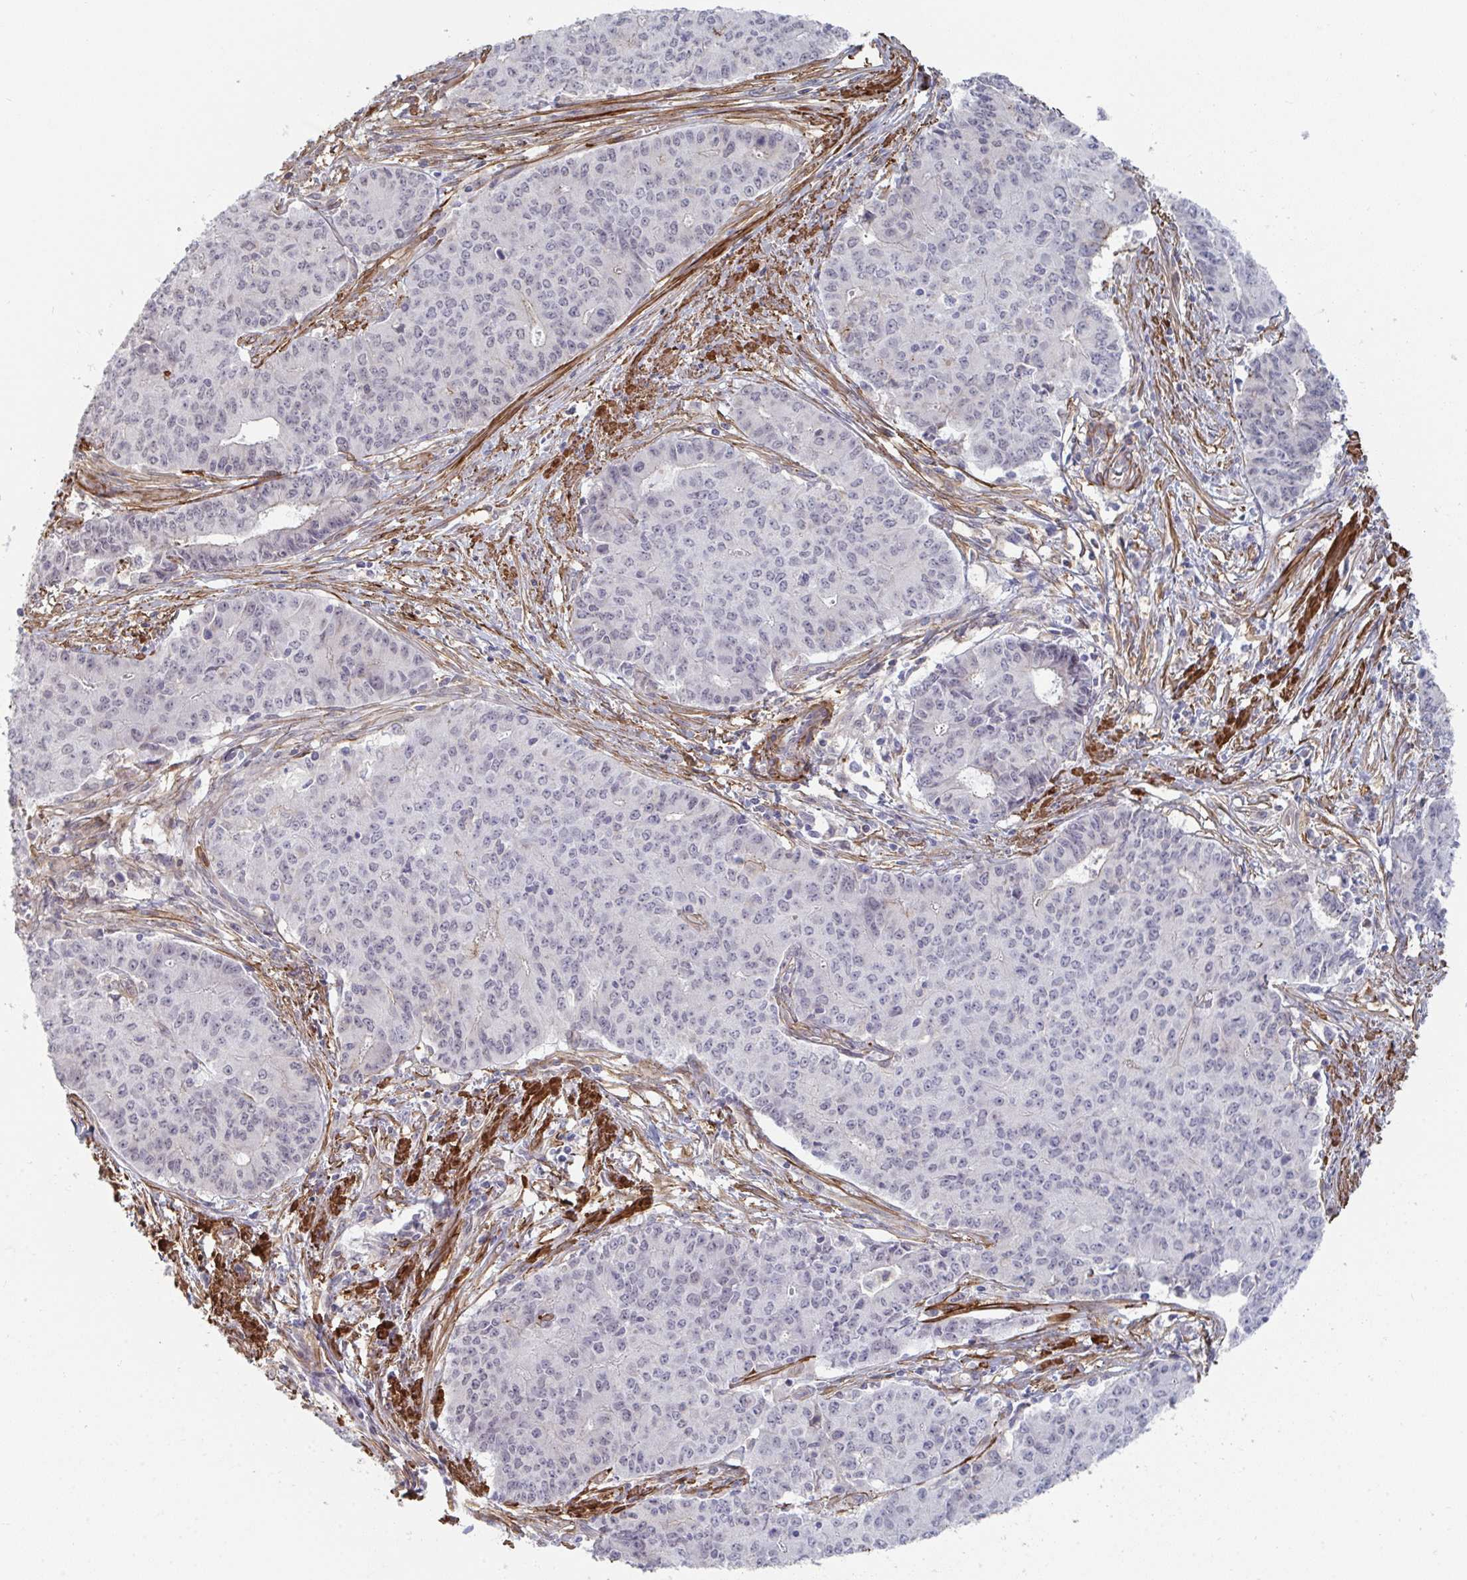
{"staining": {"intensity": "negative", "quantity": "none", "location": "none"}, "tissue": "endometrial cancer", "cell_type": "Tumor cells", "image_type": "cancer", "snomed": [{"axis": "morphology", "description": "Adenocarcinoma, NOS"}, {"axis": "topography", "description": "Endometrium"}], "caption": "Tumor cells show no significant protein expression in endometrial cancer (adenocarcinoma).", "gene": "NEURL4", "patient": {"sex": "female", "age": 59}}